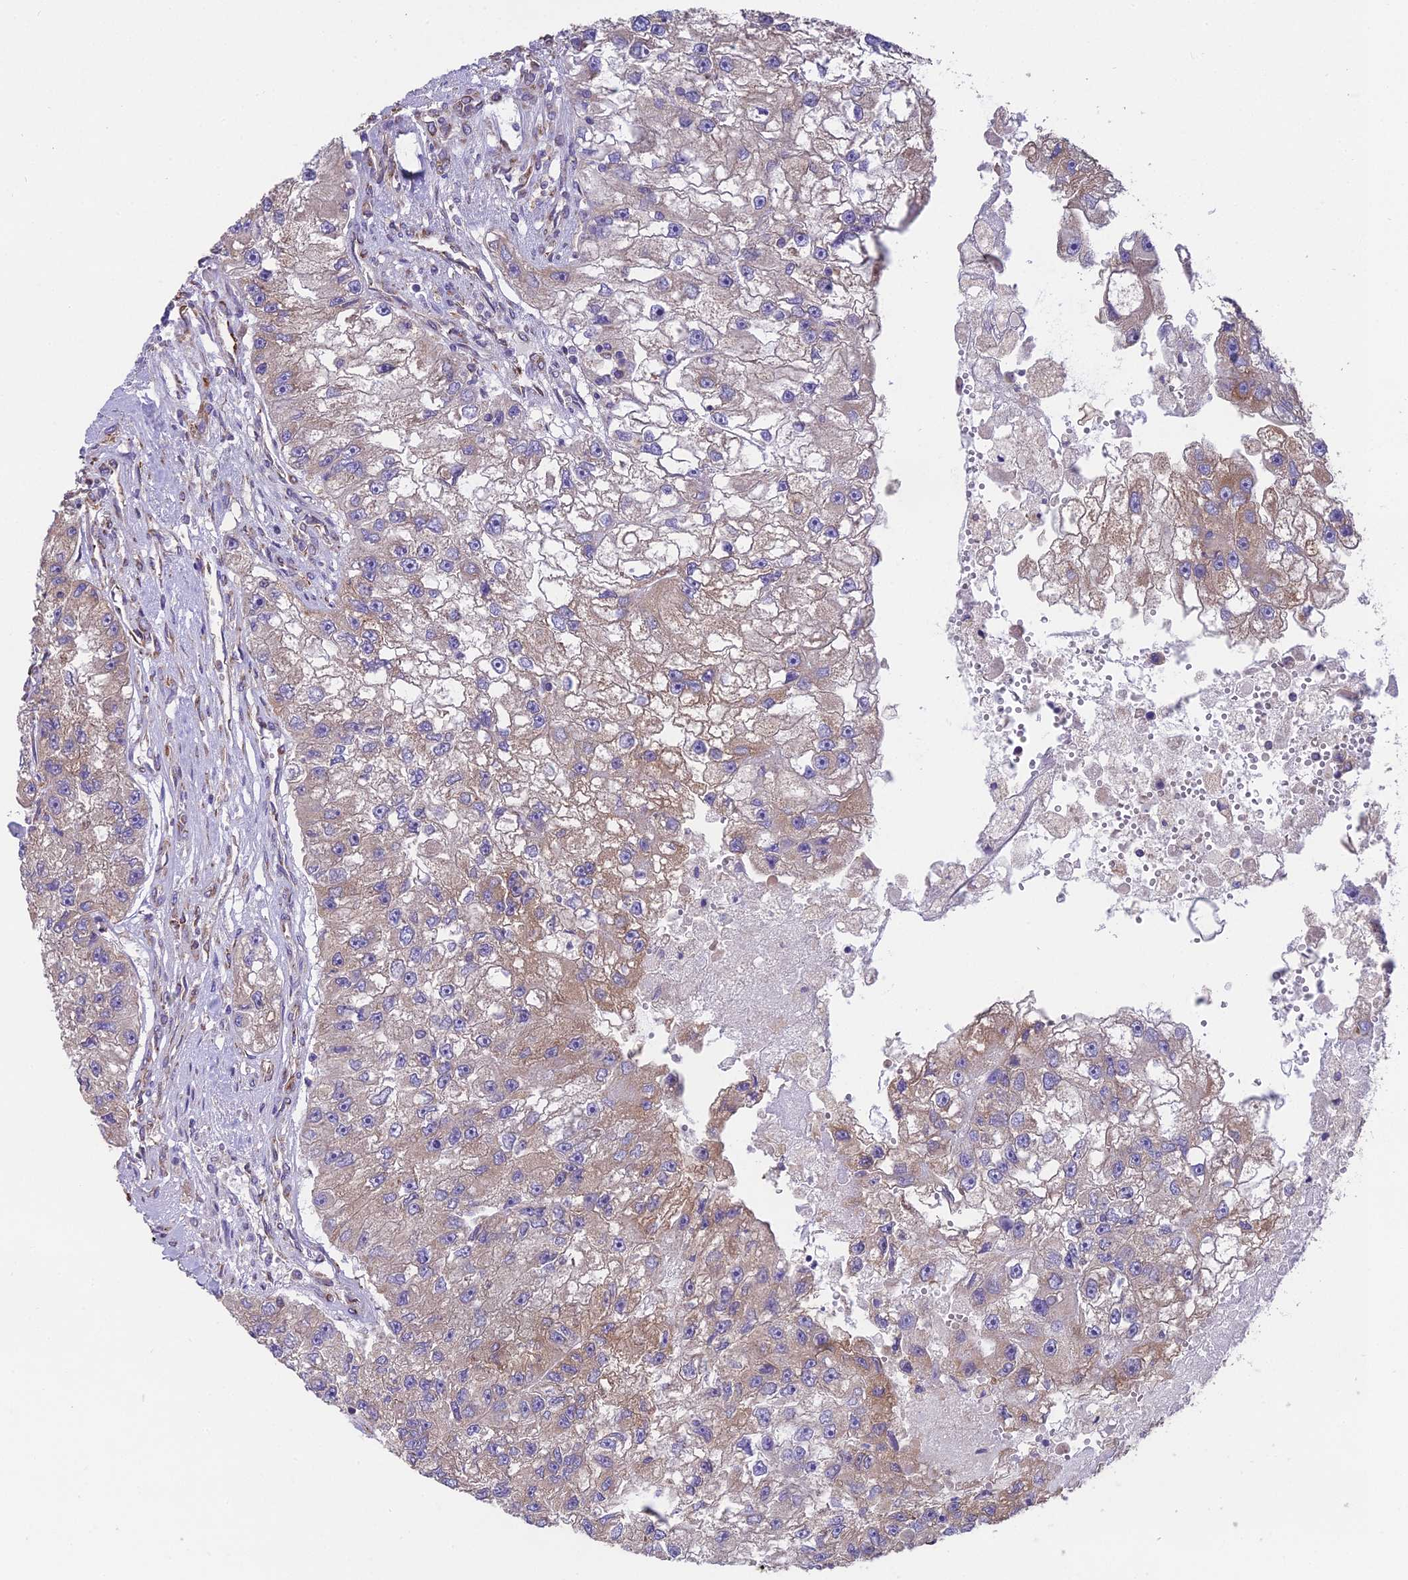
{"staining": {"intensity": "moderate", "quantity": "<25%", "location": "cytoplasmic/membranous"}, "tissue": "renal cancer", "cell_type": "Tumor cells", "image_type": "cancer", "snomed": [{"axis": "morphology", "description": "Adenocarcinoma, NOS"}, {"axis": "topography", "description": "Kidney"}], "caption": "Brown immunohistochemical staining in adenocarcinoma (renal) displays moderate cytoplasmic/membranous staining in approximately <25% of tumor cells. (DAB = brown stain, brightfield microscopy at high magnification).", "gene": "BLOC1S4", "patient": {"sex": "male", "age": 63}}